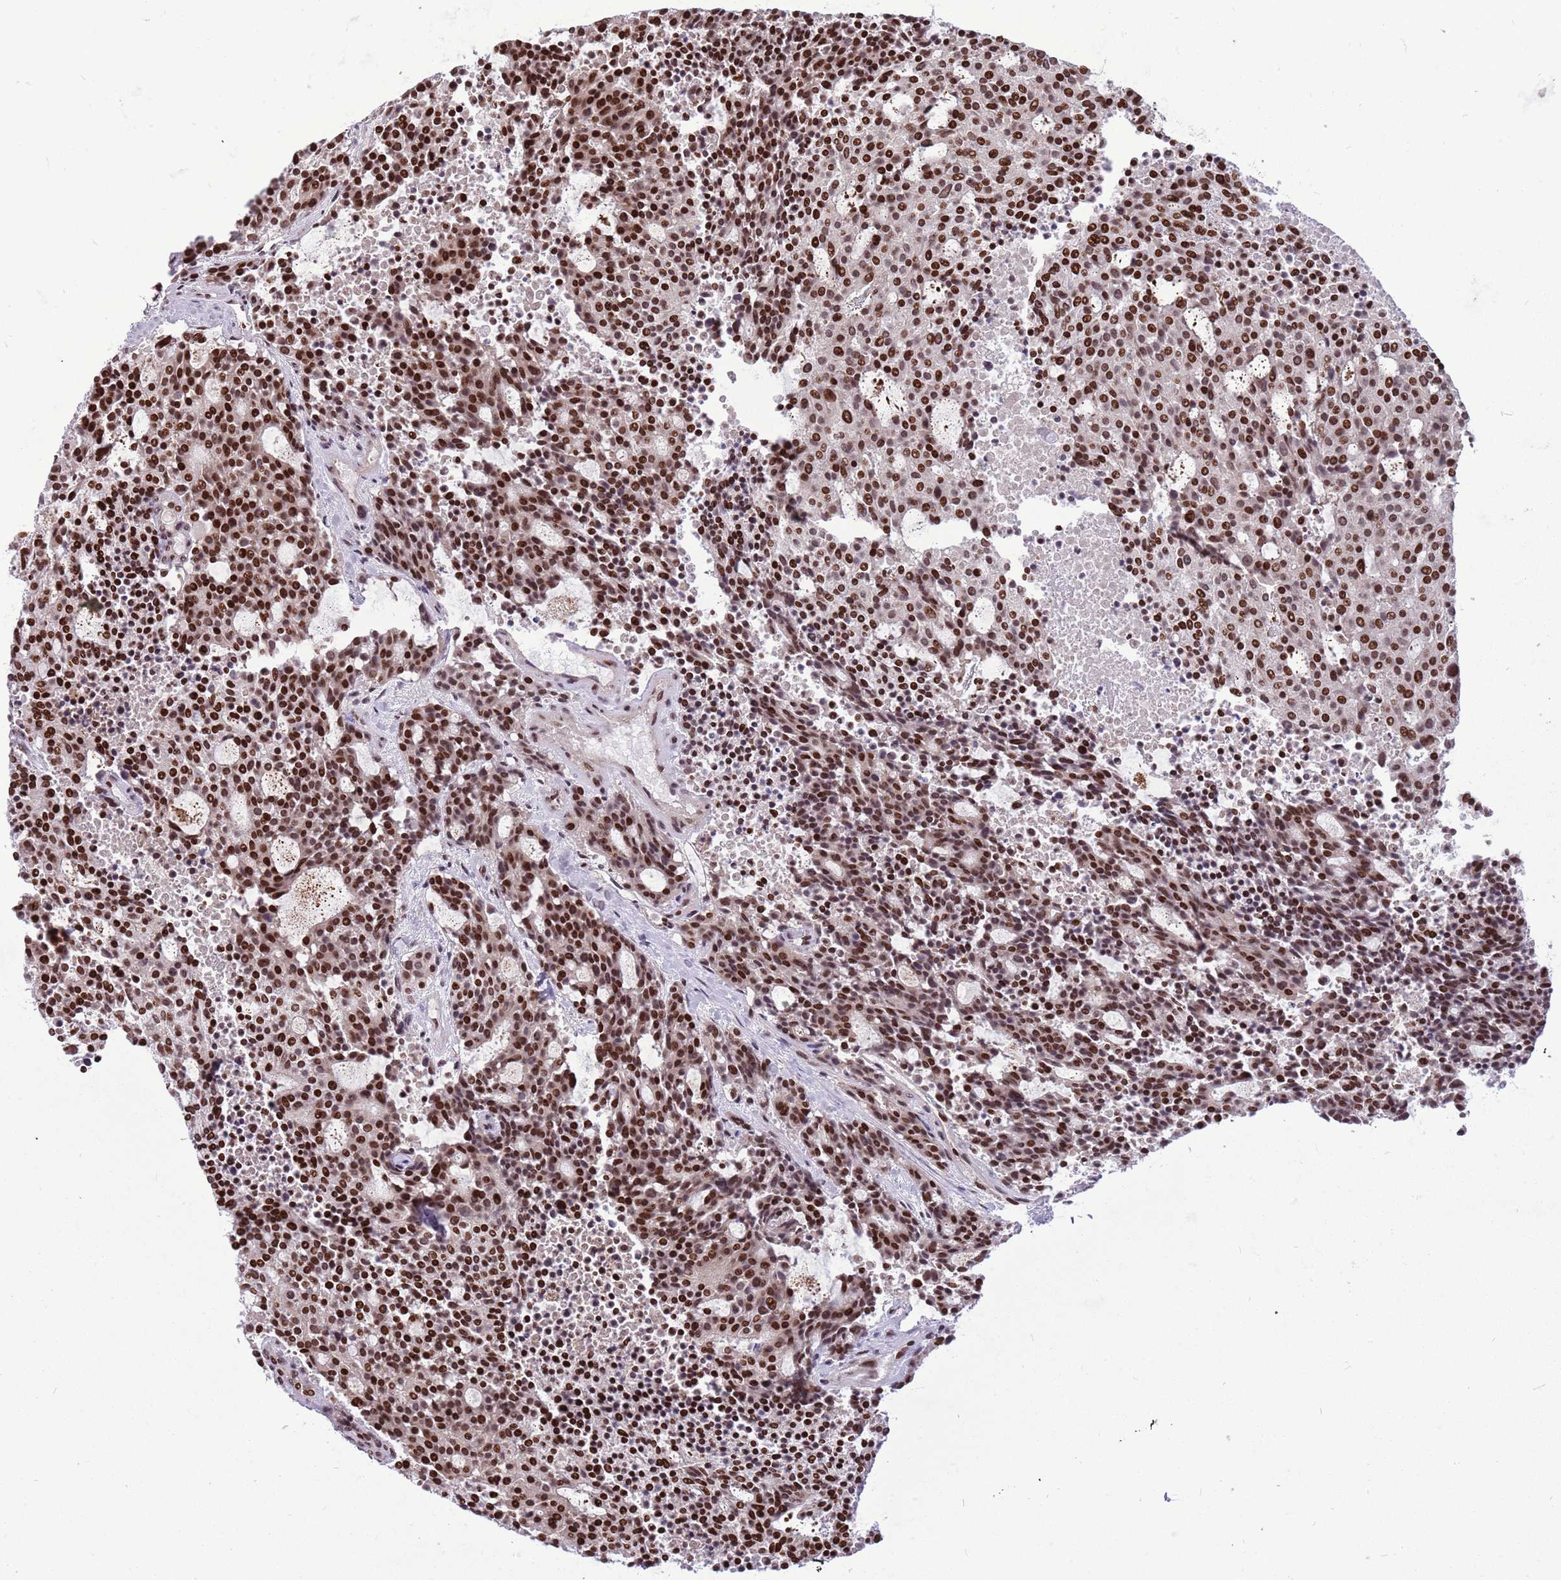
{"staining": {"intensity": "strong", "quantity": ">75%", "location": "nuclear"}, "tissue": "carcinoid", "cell_type": "Tumor cells", "image_type": "cancer", "snomed": [{"axis": "morphology", "description": "Carcinoid, malignant, NOS"}, {"axis": "topography", "description": "Pancreas"}], "caption": "Immunohistochemical staining of malignant carcinoid reveals high levels of strong nuclear staining in about >75% of tumor cells.", "gene": "WASHC4", "patient": {"sex": "female", "age": 54}}